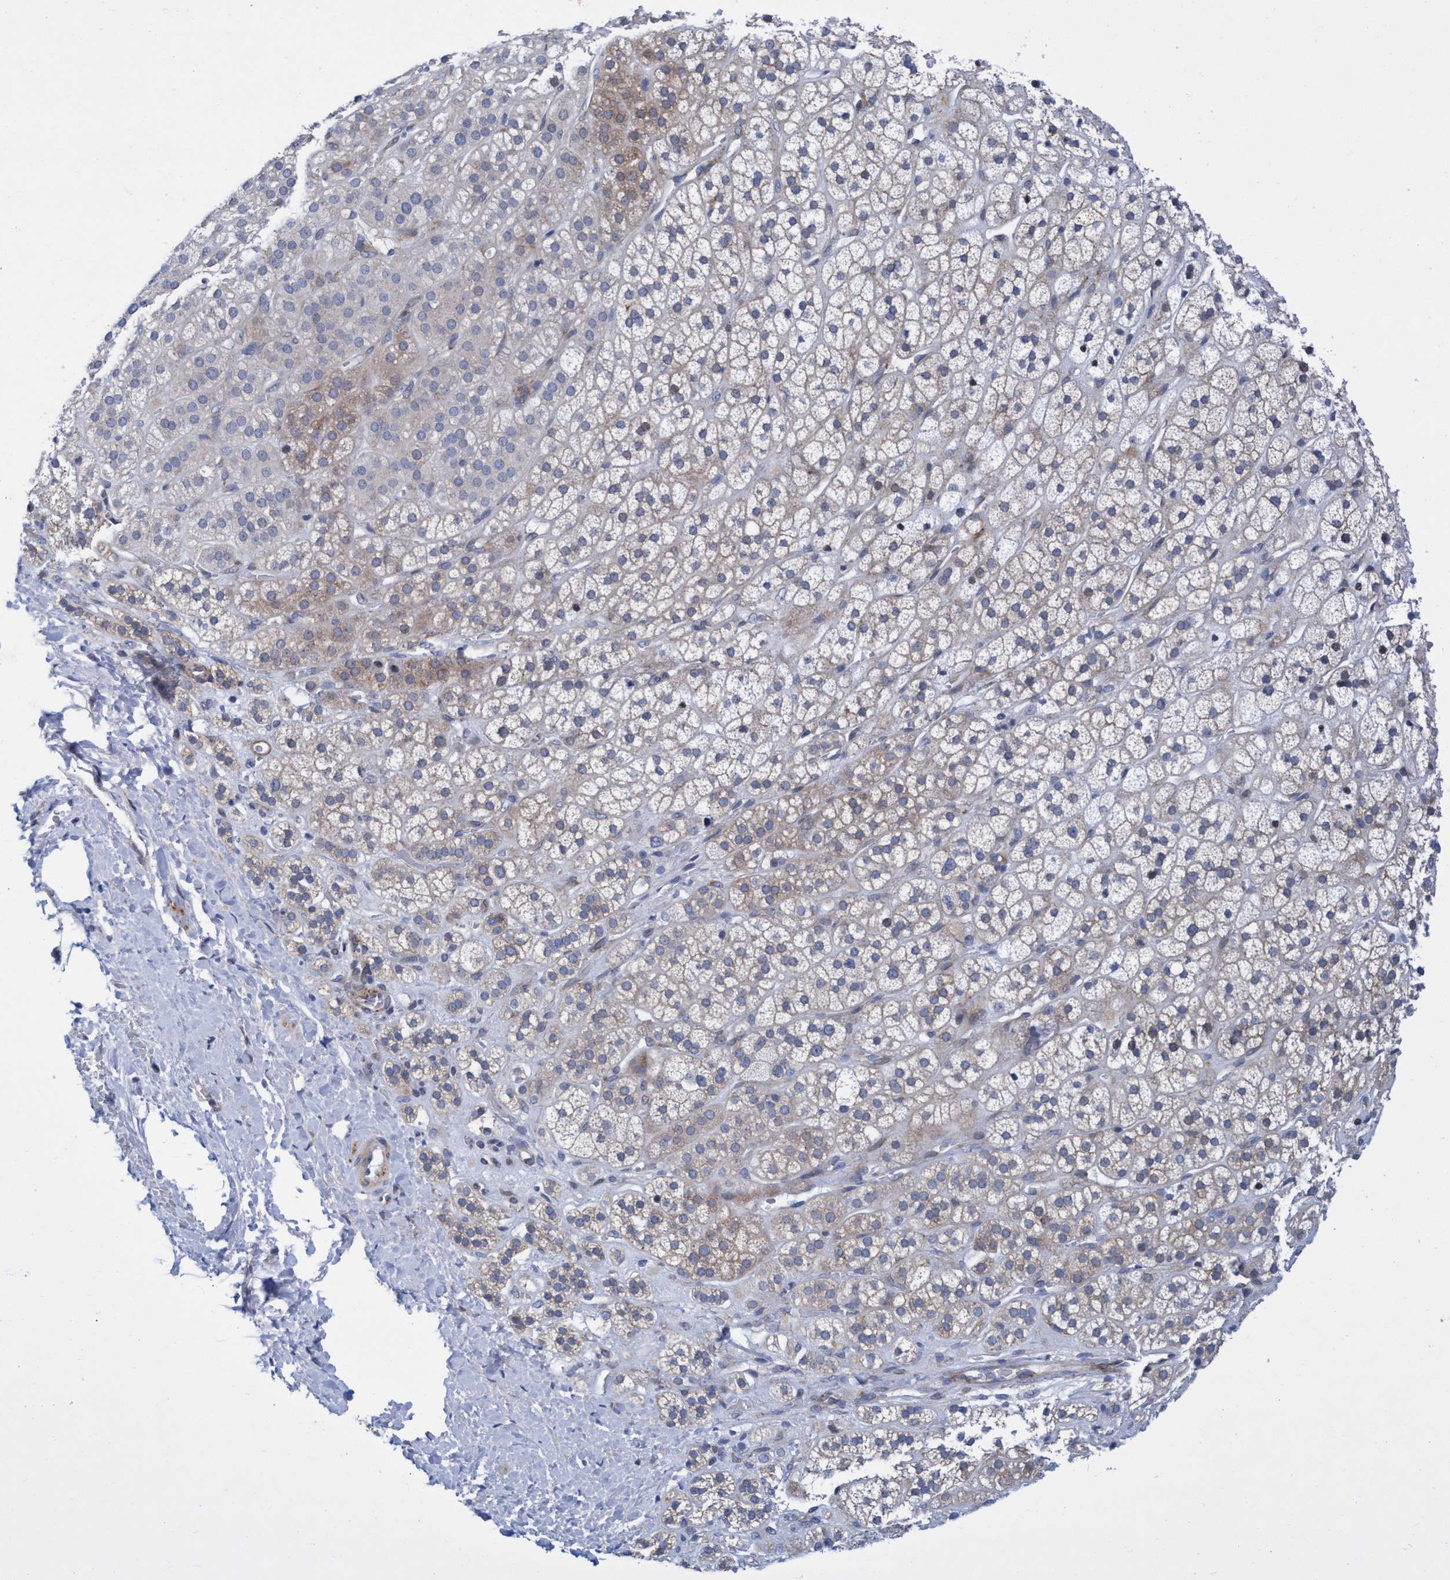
{"staining": {"intensity": "weak", "quantity": "25%-75%", "location": "cytoplasmic/membranous"}, "tissue": "adrenal gland", "cell_type": "Glandular cells", "image_type": "normal", "snomed": [{"axis": "morphology", "description": "Normal tissue, NOS"}, {"axis": "topography", "description": "Adrenal gland"}], "caption": "This is an image of IHC staining of benign adrenal gland, which shows weak staining in the cytoplasmic/membranous of glandular cells.", "gene": "R3HCC1", "patient": {"sex": "male", "age": 56}}